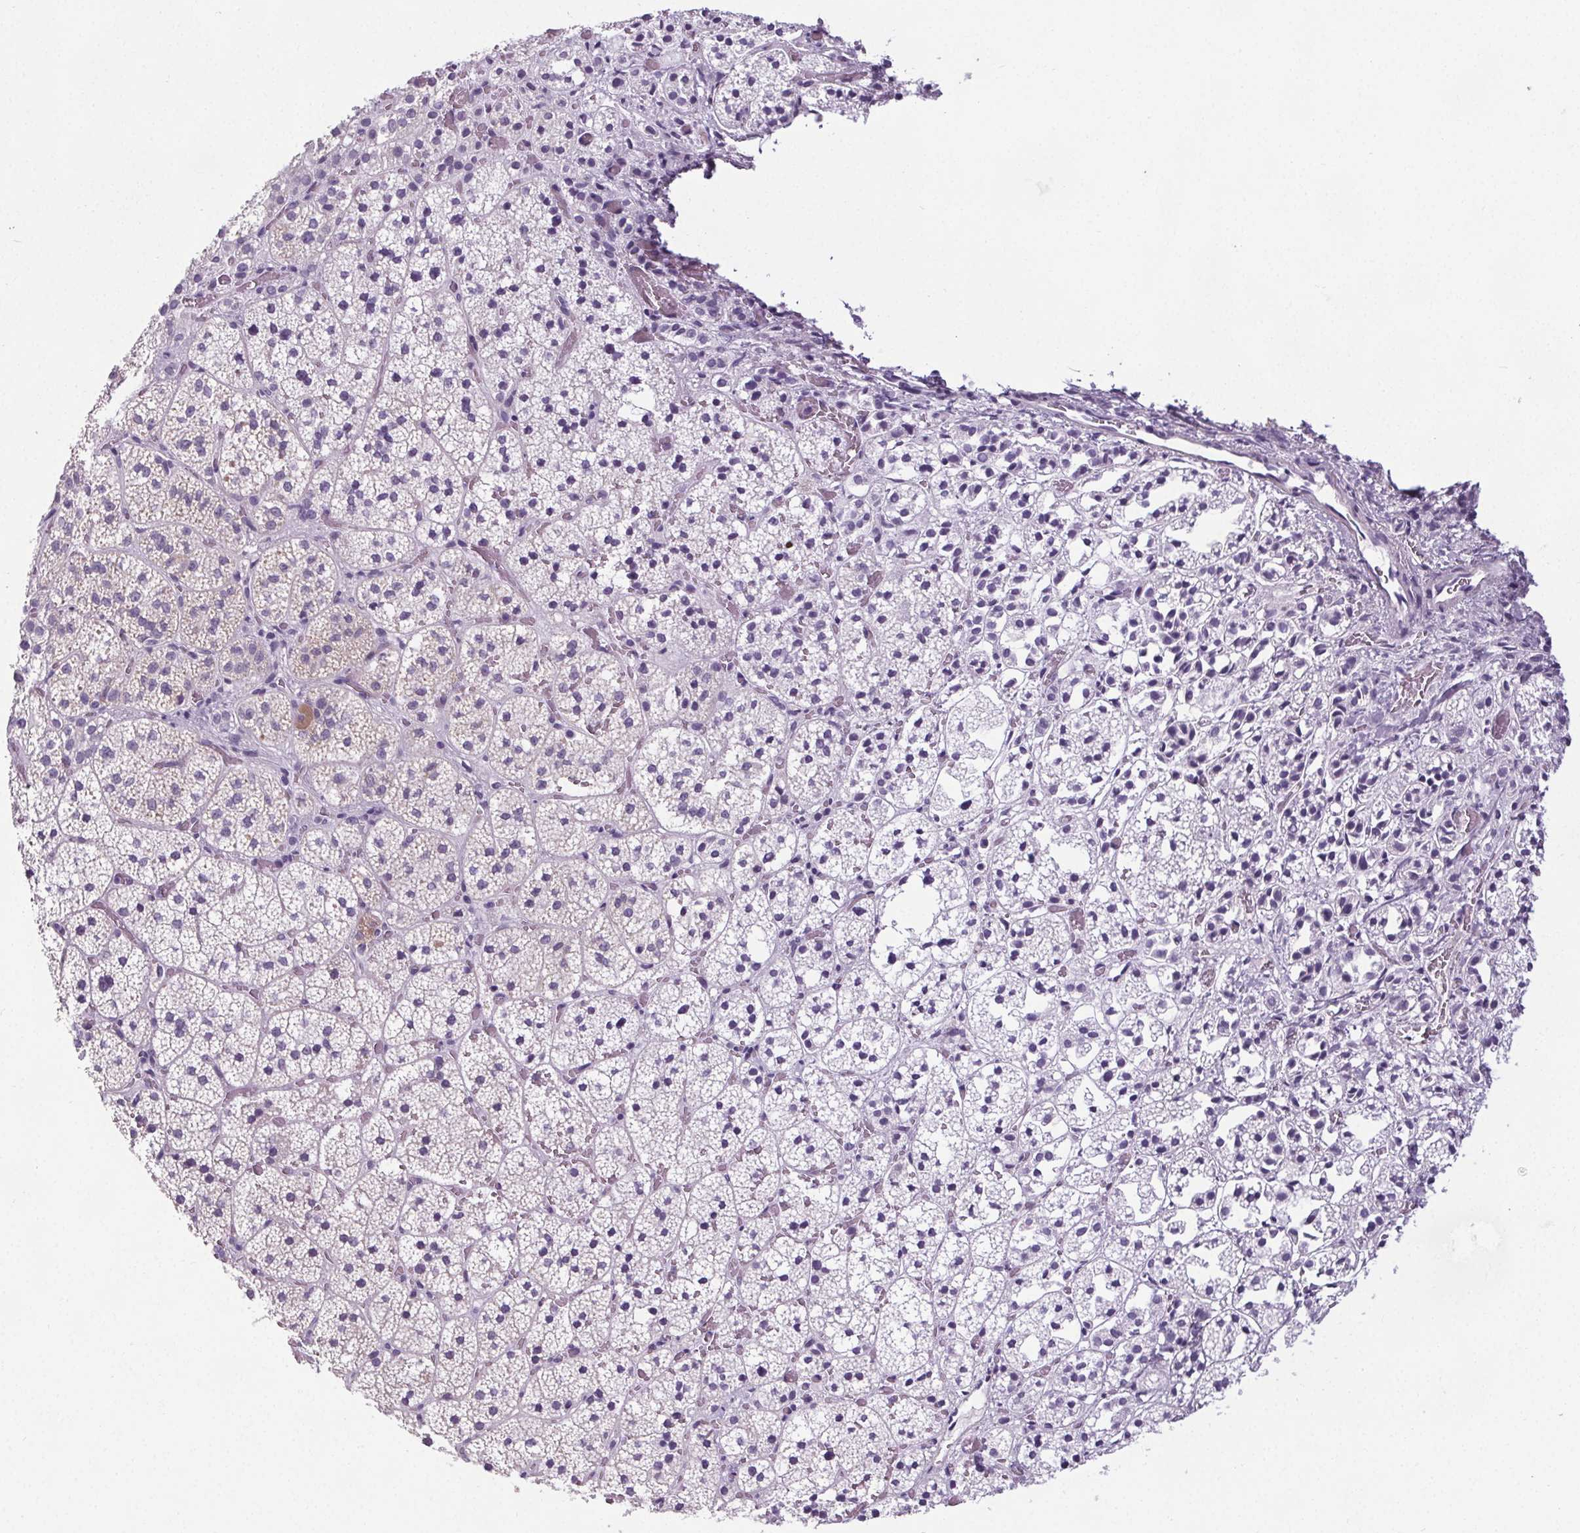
{"staining": {"intensity": "negative", "quantity": "none", "location": "none"}, "tissue": "adrenal gland", "cell_type": "Glandular cells", "image_type": "normal", "snomed": [{"axis": "morphology", "description": "Normal tissue, NOS"}, {"axis": "topography", "description": "Adrenal gland"}], "caption": "Immunohistochemistry (IHC) micrograph of normal adrenal gland: human adrenal gland stained with DAB (3,3'-diaminobenzidine) reveals no significant protein staining in glandular cells. (DAB (3,3'-diaminobenzidine) IHC, high magnification).", "gene": "ELAVL2", "patient": {"sex": "male", "age": 53}}